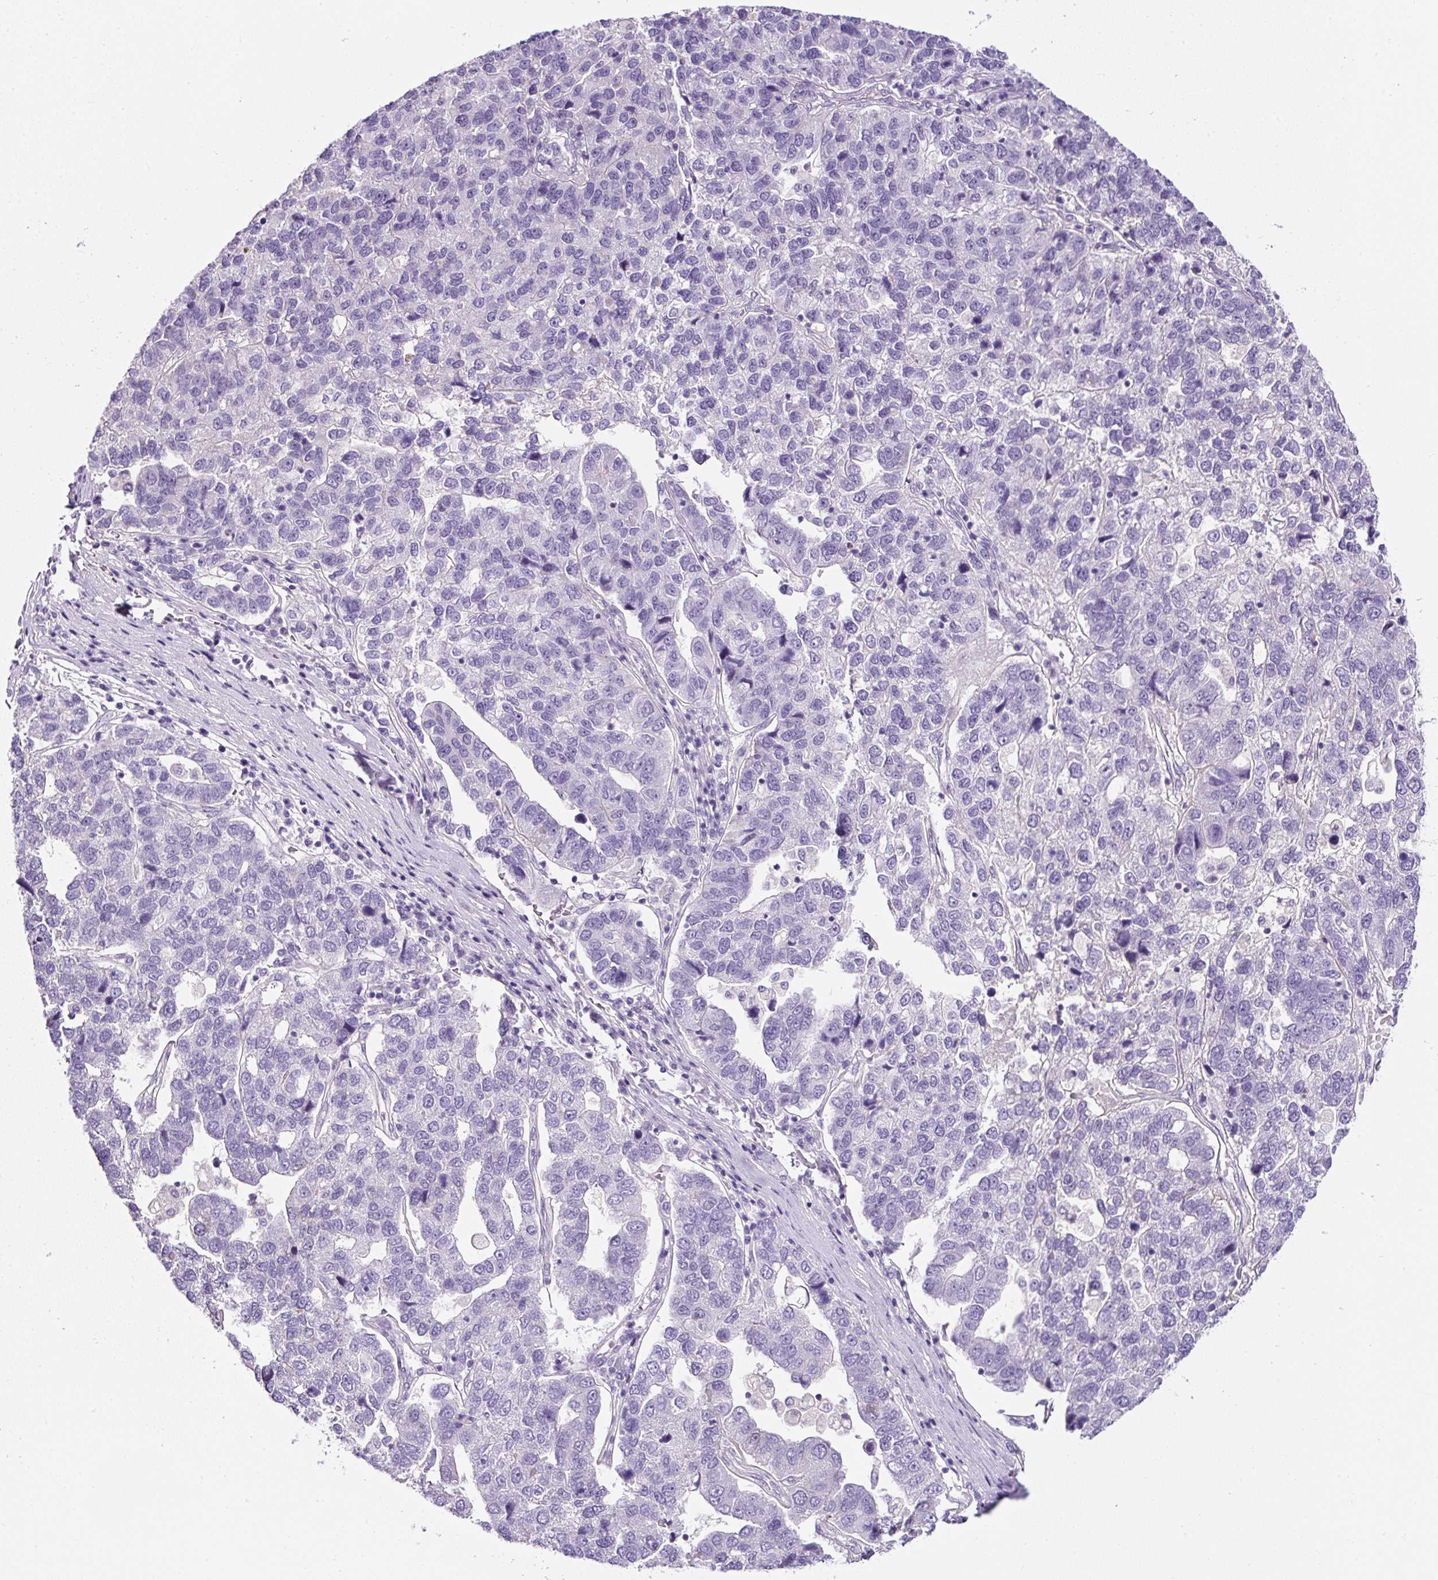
{"staining": {"intensity": "negative", "quantity": "none", "location": "none"}, "tissue": "pancreatic cancer", "cell_type": "Tumor cells", "image_type": "cancer", "snomed": [{"axis": "morphology", "description": "Adenocarcinoma, NOS"}, {"axis": "topography", "description": "Pancreas"}], "caption": "High magnification brightfield microscopy of pancreatic cancer stained with DAB (3,3'-diaminobenzidine) (brown) and counterstained with hematoxylin (blue): tumor cells show no significant positivity.", "gene": "OR14A2", "patient": {"sex": "female", "age": 61}}